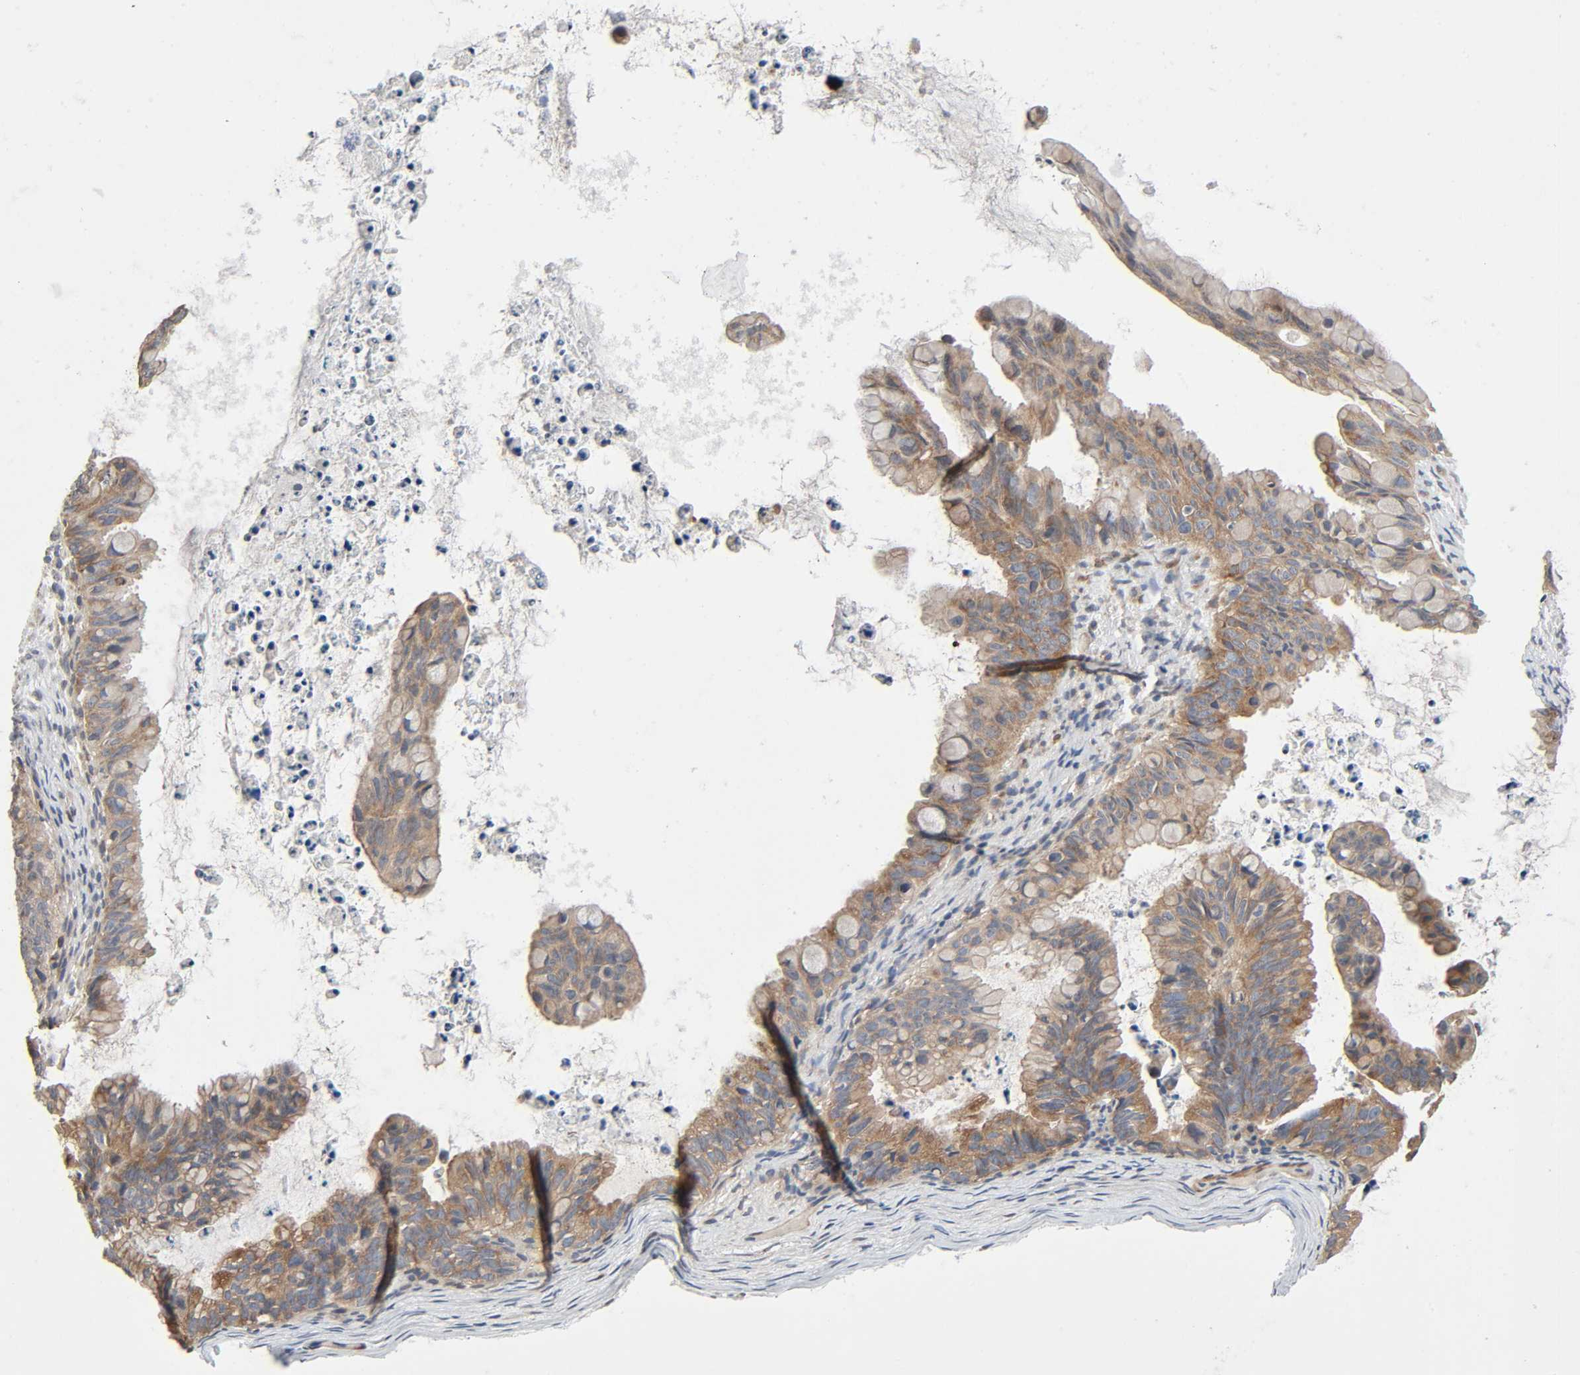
{"staining": {"intensity": "moderate", "quantity": "25%-75%", "location": "cytoplasmic/membranous"}, "tissue": "ovarian cancer", "cell_type": "Tumor cells", "image_type": "cancer", "snomed": [{"axis": "morphology", "description": "Cystadenocarcinoma, mucinous, NOS"}, {"axis": "topography", "description": "Ovary"}], "caption": "Ovarian cancer was stained to show a protein in brown. There is medium levels of moderate cytoplasmic/membranous staining in about 25%-75% of tumor cells.", "gene": "PTK2", "patient": {"sex": "female", "age": 36}}